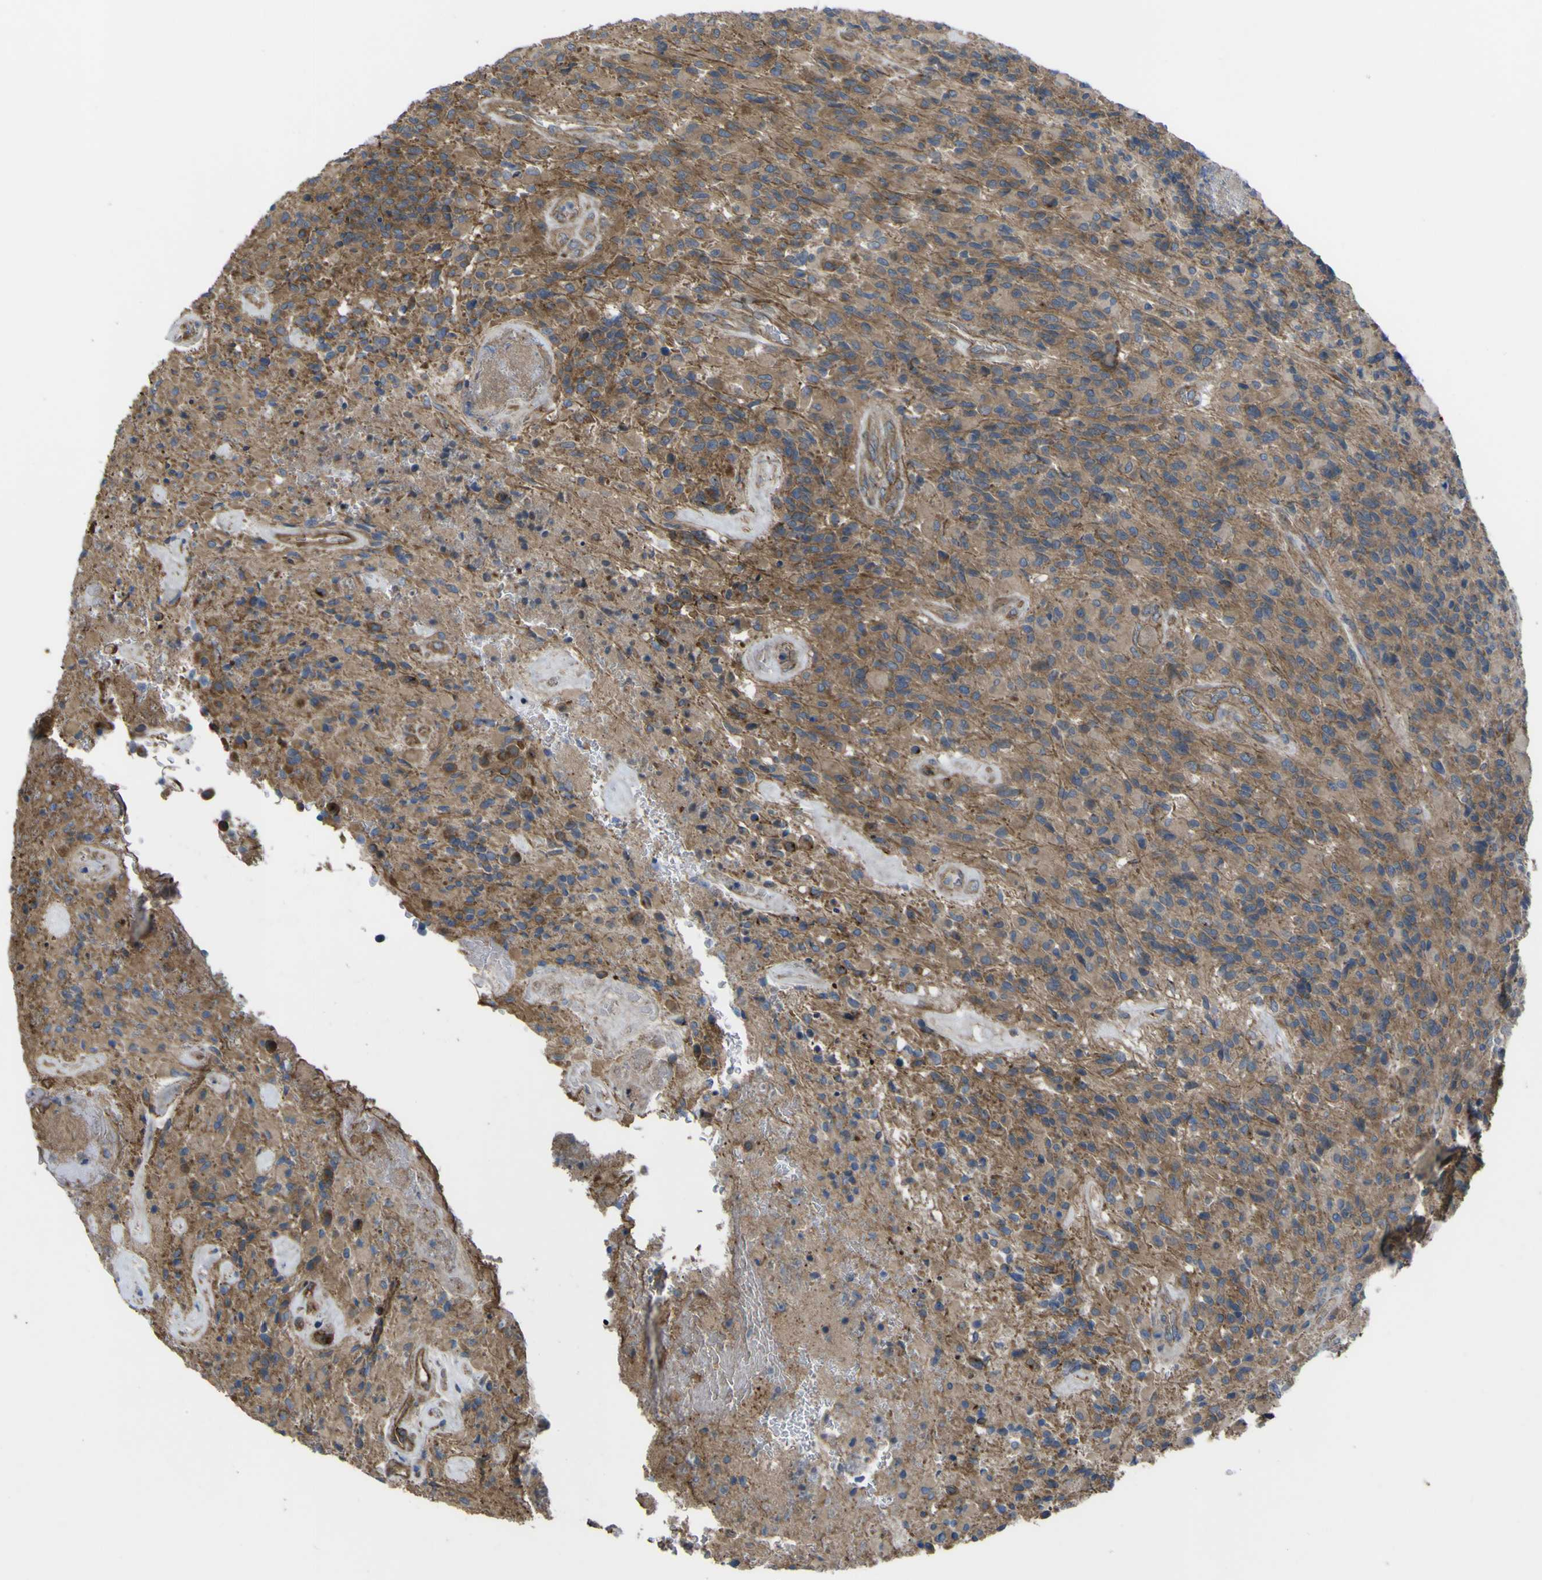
{"staining": {"intensity": "moderate", "quantity": "25%-75%", "location": "cytoplasmic/membranous"}, "tissue": "glioma", "cell_type": "Tumor cells", "image_type": "cancer", "snomed": [{"axis": "morphology", "description": "Glioma, malignant, High grade"}, {"axis": "topography", "description": "Brain"}], "caption": "Brown immunohistochemical staining in human malignant glioma (high-grade) exhibits moderate cytoplasmic/membranous positivity in about 25%-75% of tumor cells.", "gene": "FBXO30", "patient": {"sex": "male", "age": 71}}